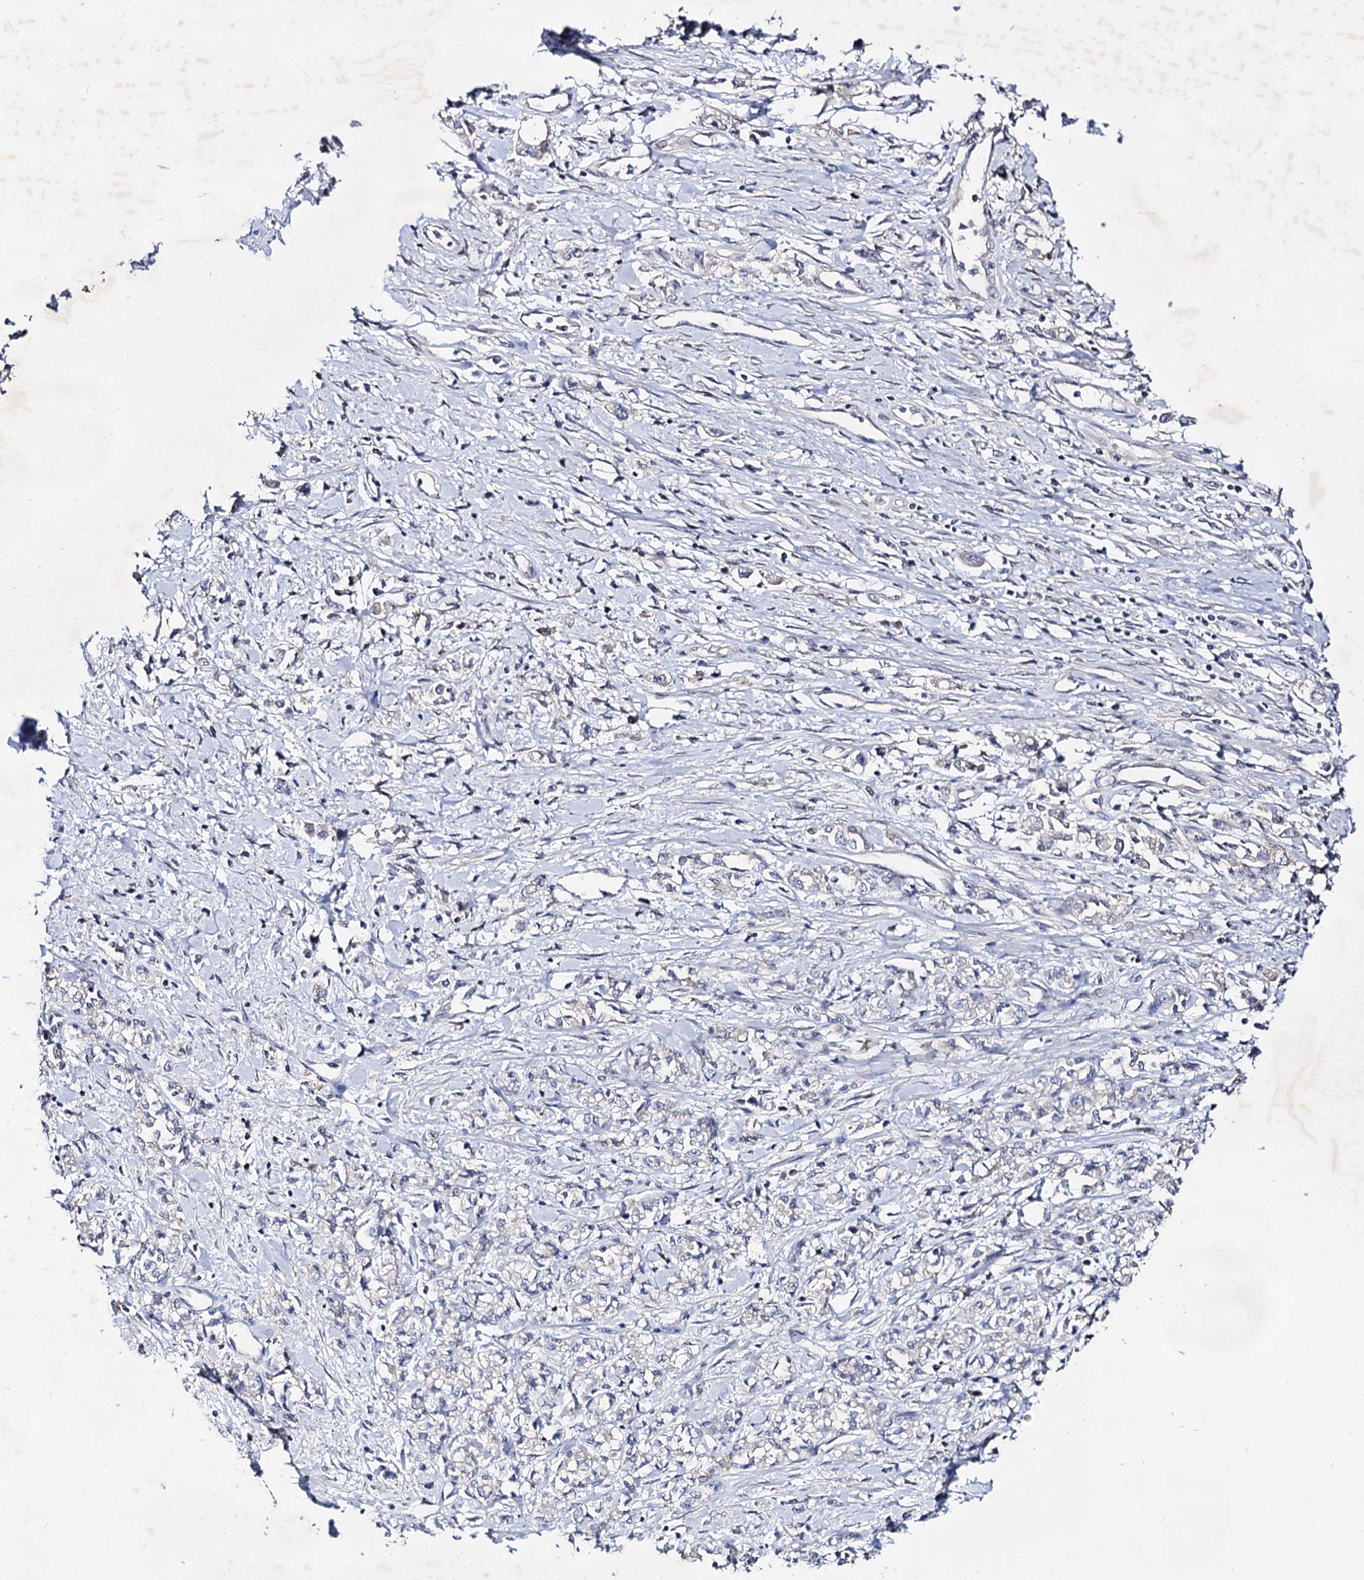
{"staining": {"intensity": "negative", "quantity": "none", "location": "none"}, "tissue": "stomach cancer", "cell_type": "Tumor cells", "image_type": "cancer", "snomed": [{"axis": "morphology", "description": "Adenocarcinoma, NOS"}, {"axis": "topography", "description": "Stomach"}], "caption": "Immunohistochemistry (IHC) of human stomach adenocarcinoma shows no expression in tumor cells.", "gene": "ARFIP2", "patient": {"sex": "female", "age": 76}}